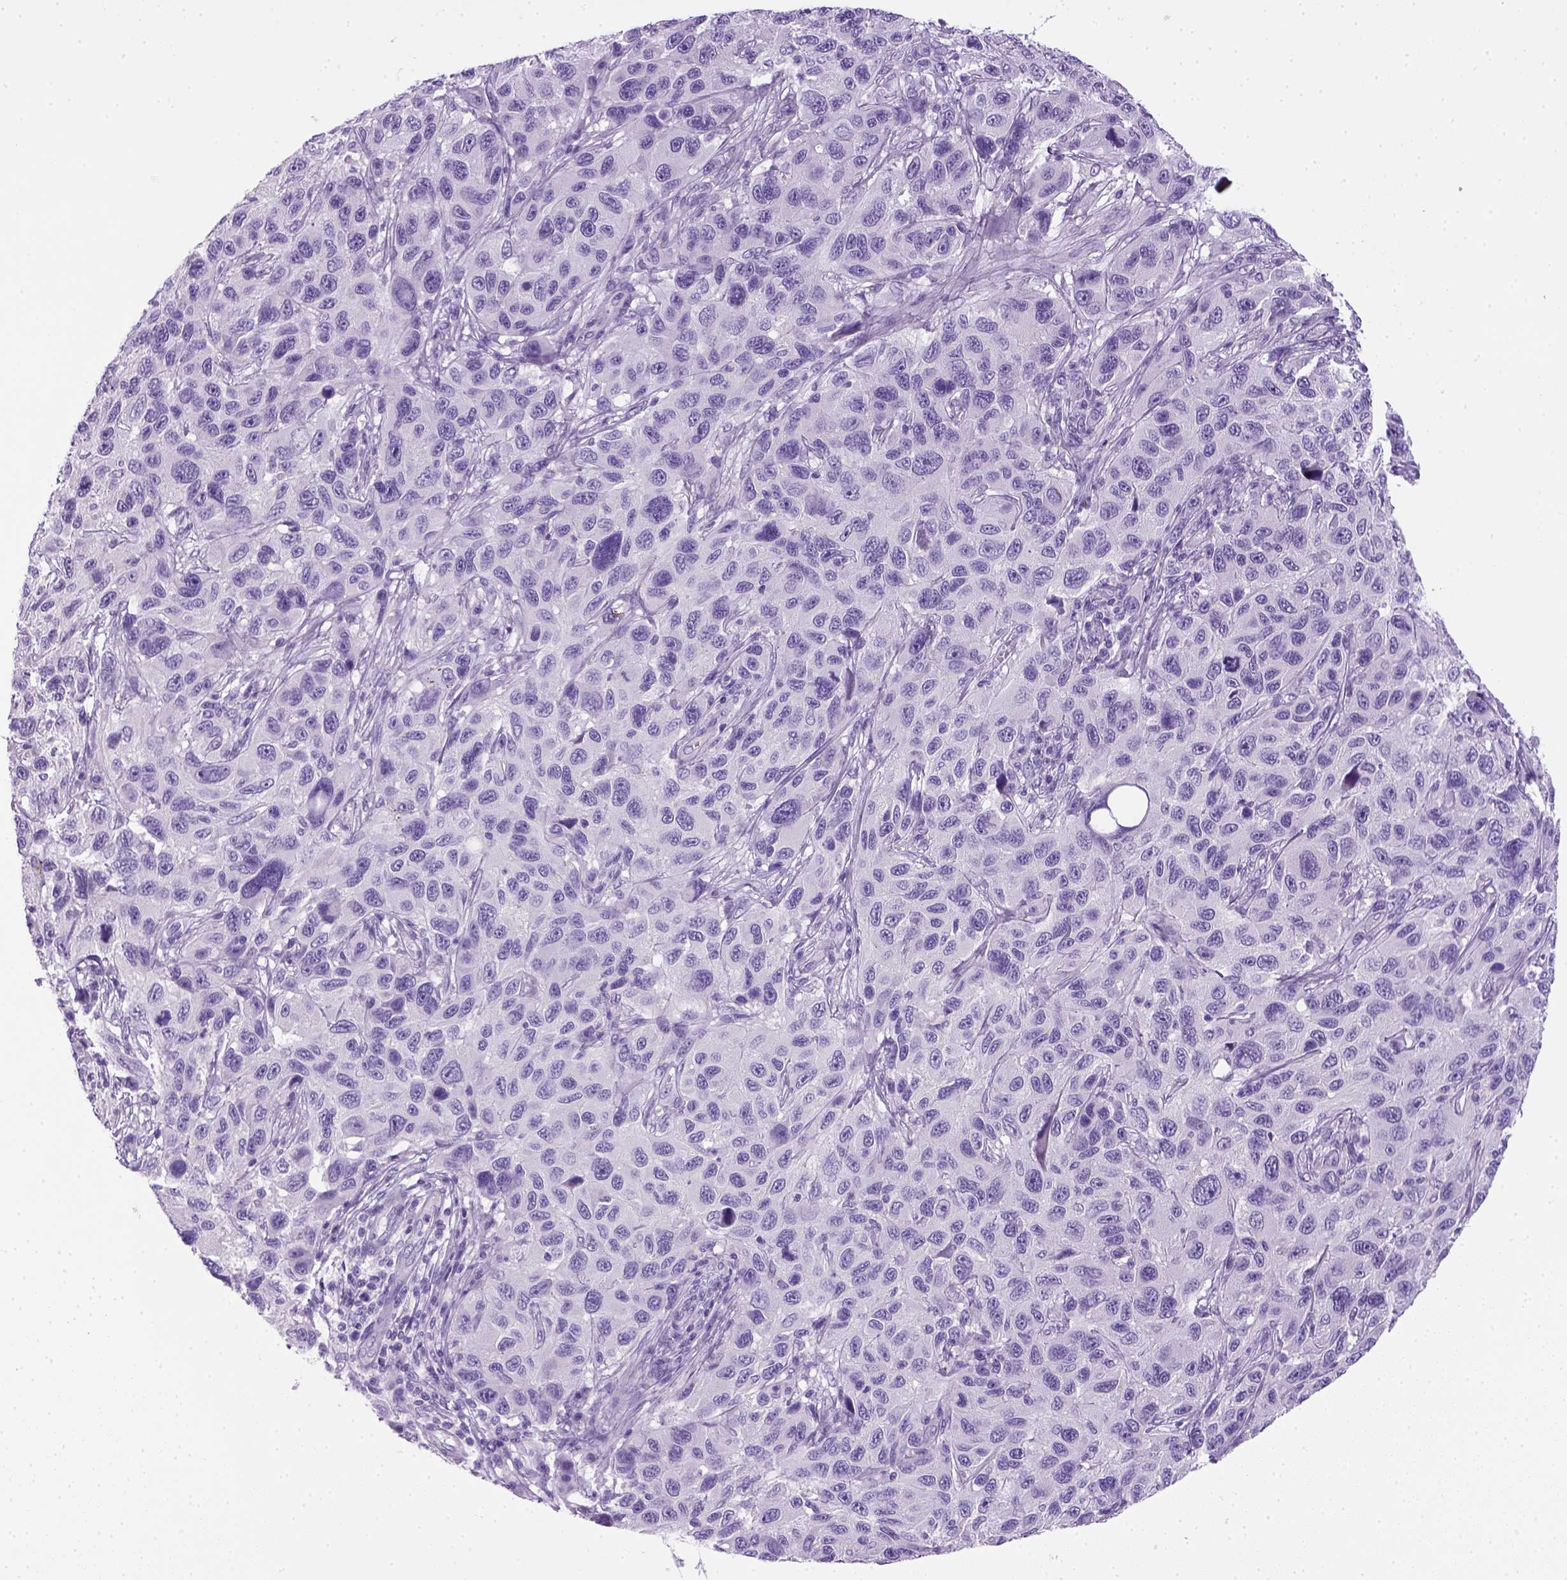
{"staining": {"intensity": "negative", "quantity": "none", "location": "none"}, "tissue": "melanoma", "cell_type": "Tumor cells", "image_type": "cancer", "snomed": [{"axis": "morphology", "description": "Malignant melanoma, NOS"}, {"axis": "topography", "description": "Skin"}], "caption": "High power microscopy image of an immunohistochemistry (IHC) micrograph of malignant melanoma, revealing no significant expression in tumor cells. (DAB (3,3'-diaminobenzidine) immunohistochemistry (IHC), high magnification).", "gene": "KRT71", "patient": {"sex": "male", "age": 53}}